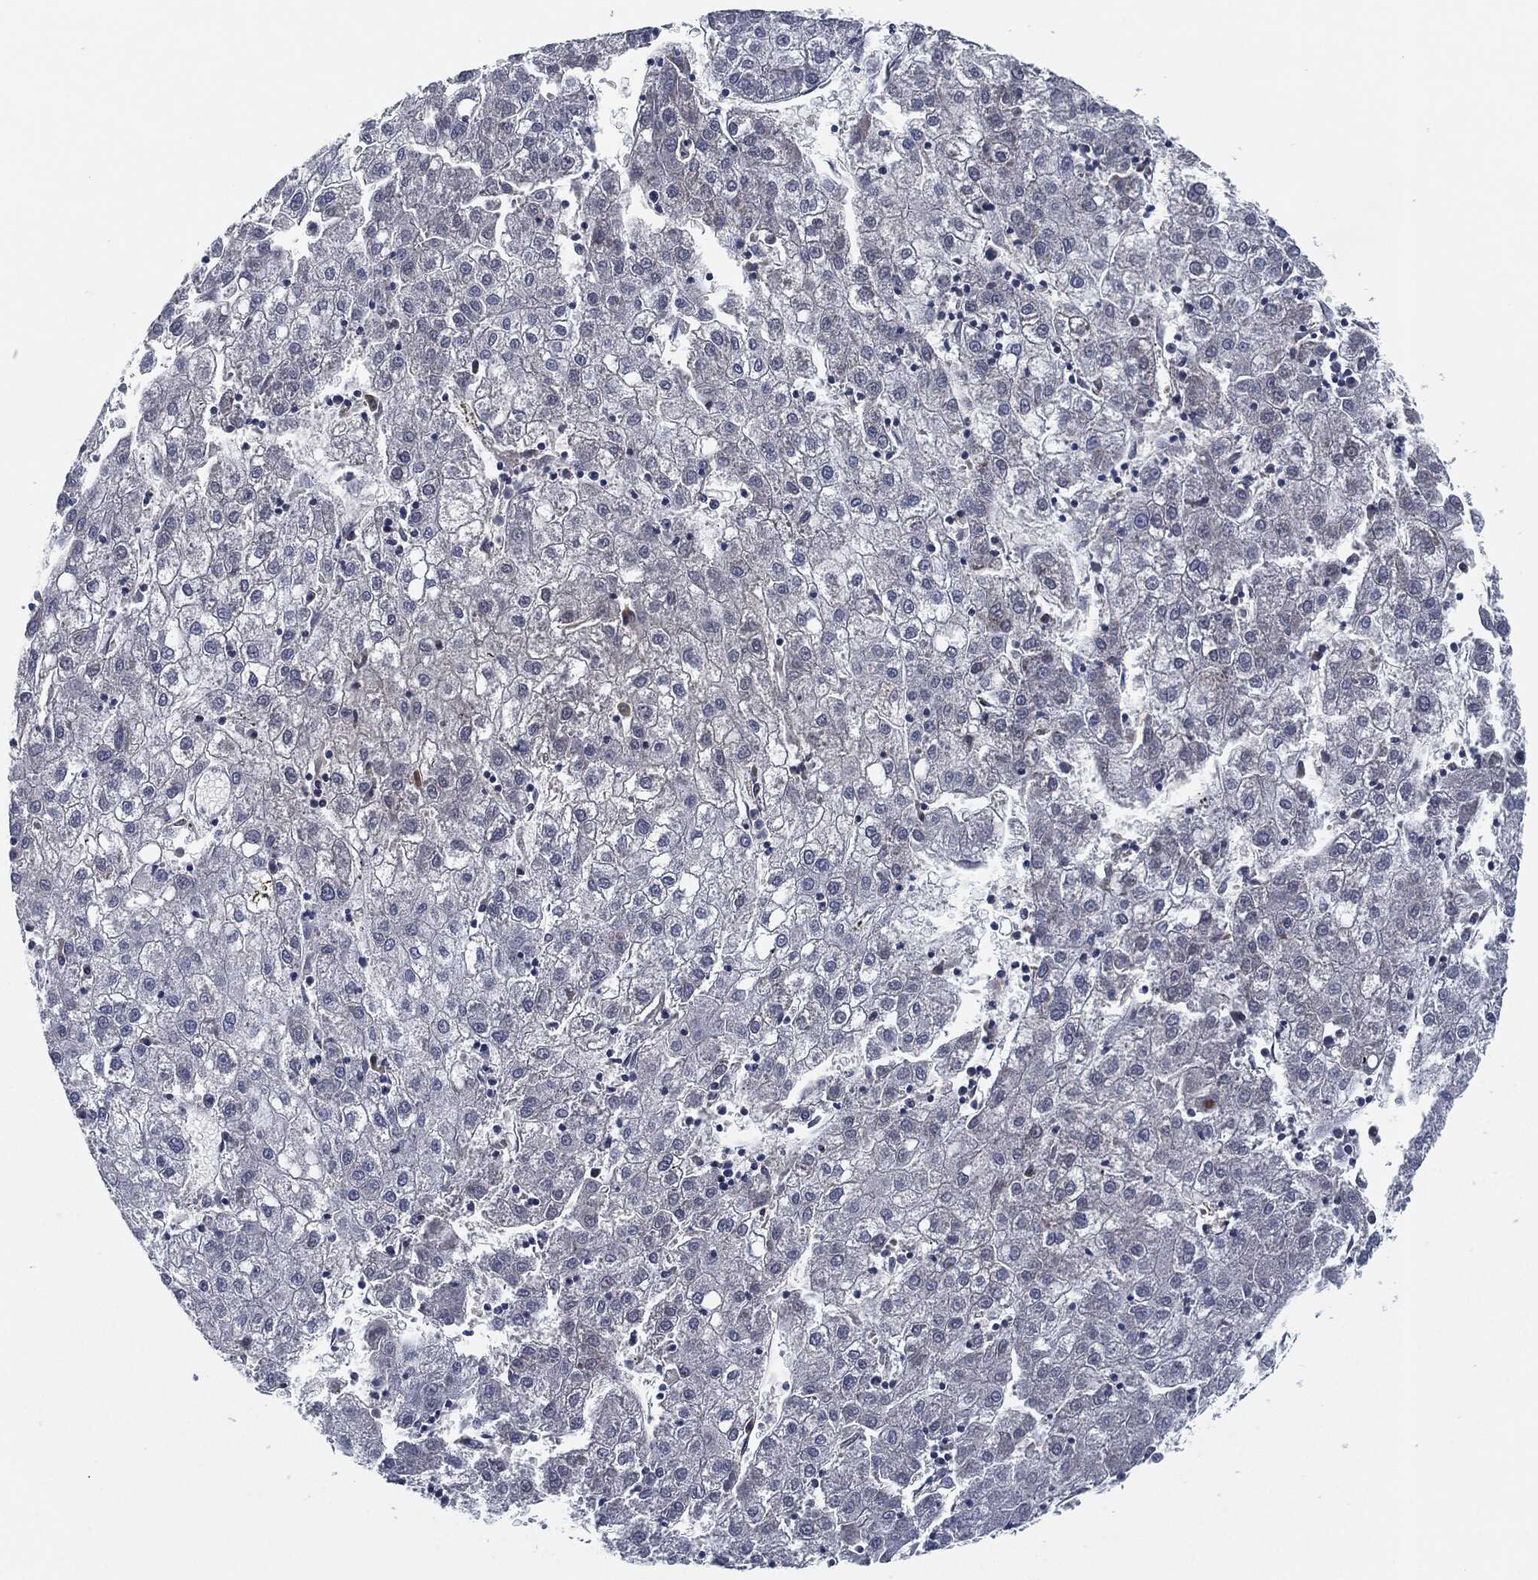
{"staining": {"intensity": "negative", "quantity": "none", "location": "none"}, "tissue": "liver cancer", "cell_type": "Tumor cells", "image_type": "cancer", "snomed": [{"axis": "morphology", "description": "Carcinoma, Hepatocellular, NOS"}, {"axis": "topography", "description": "Liver"}], "caption": "The micrograph reveals no staining of tumor cells in hepatocellular carcinoma (liver).", "gene": "IL2RG", "patient": {"sex": "male", "age": 72}}